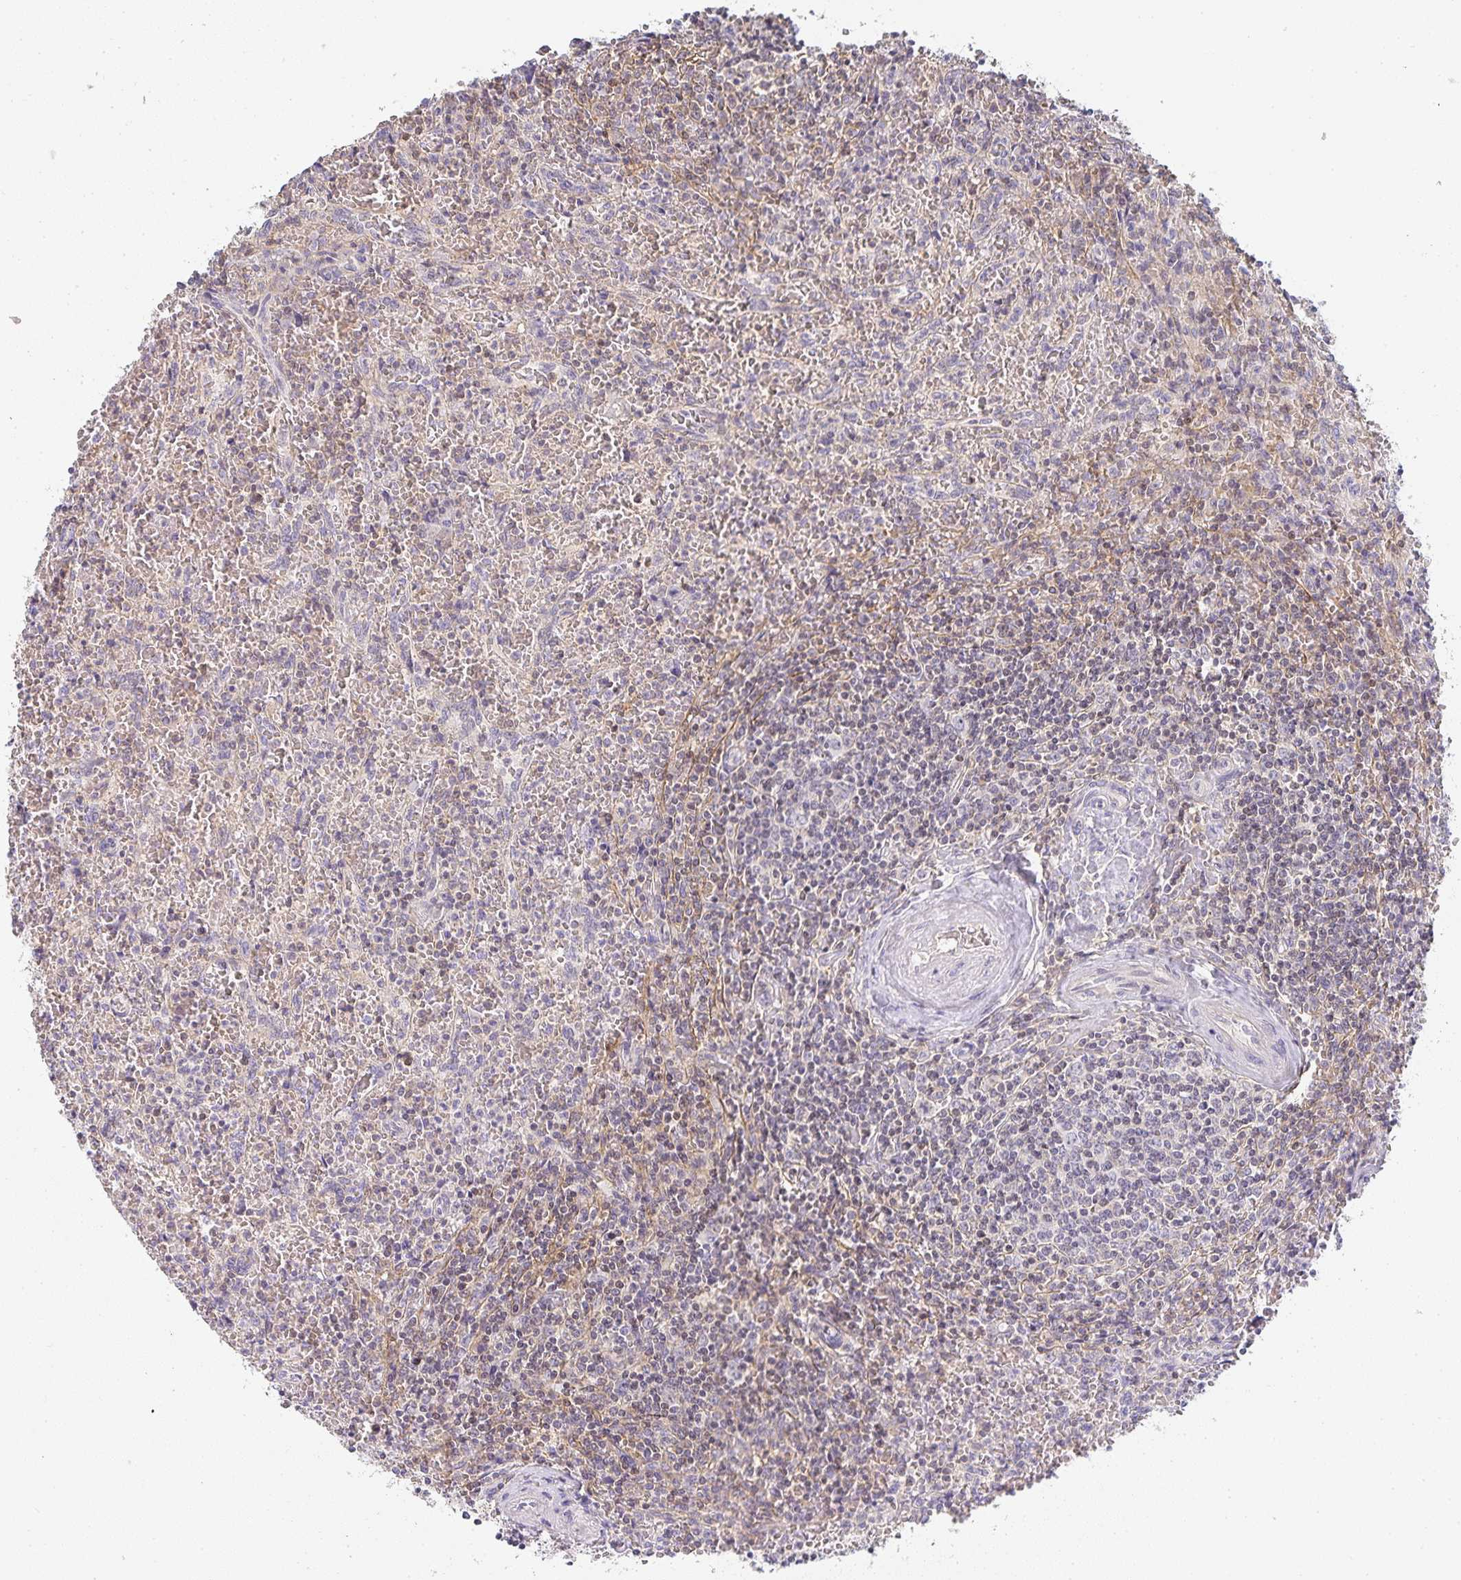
{"staining": {"intensity": "negative", "quantity": "none", "location": "none"}, "tissue": "lymphoma", "cell_type": "Tumor cells", "image_type": "cancer", "snomed": [{"axis": "morphology", "description": "Malignant lymphoma, non-Hodgkin's type, Low grade"}, {"axis": "topography", "description": "Spleen"}], "caption": "High magnification brightfield microscopy of lymphoma stained with DAB (brown) and counterstained with hematoxylin (blue): tumor cells show no significant staining.", "gene": "GATA3", "patient": {"sex": "female", "age": 64}}